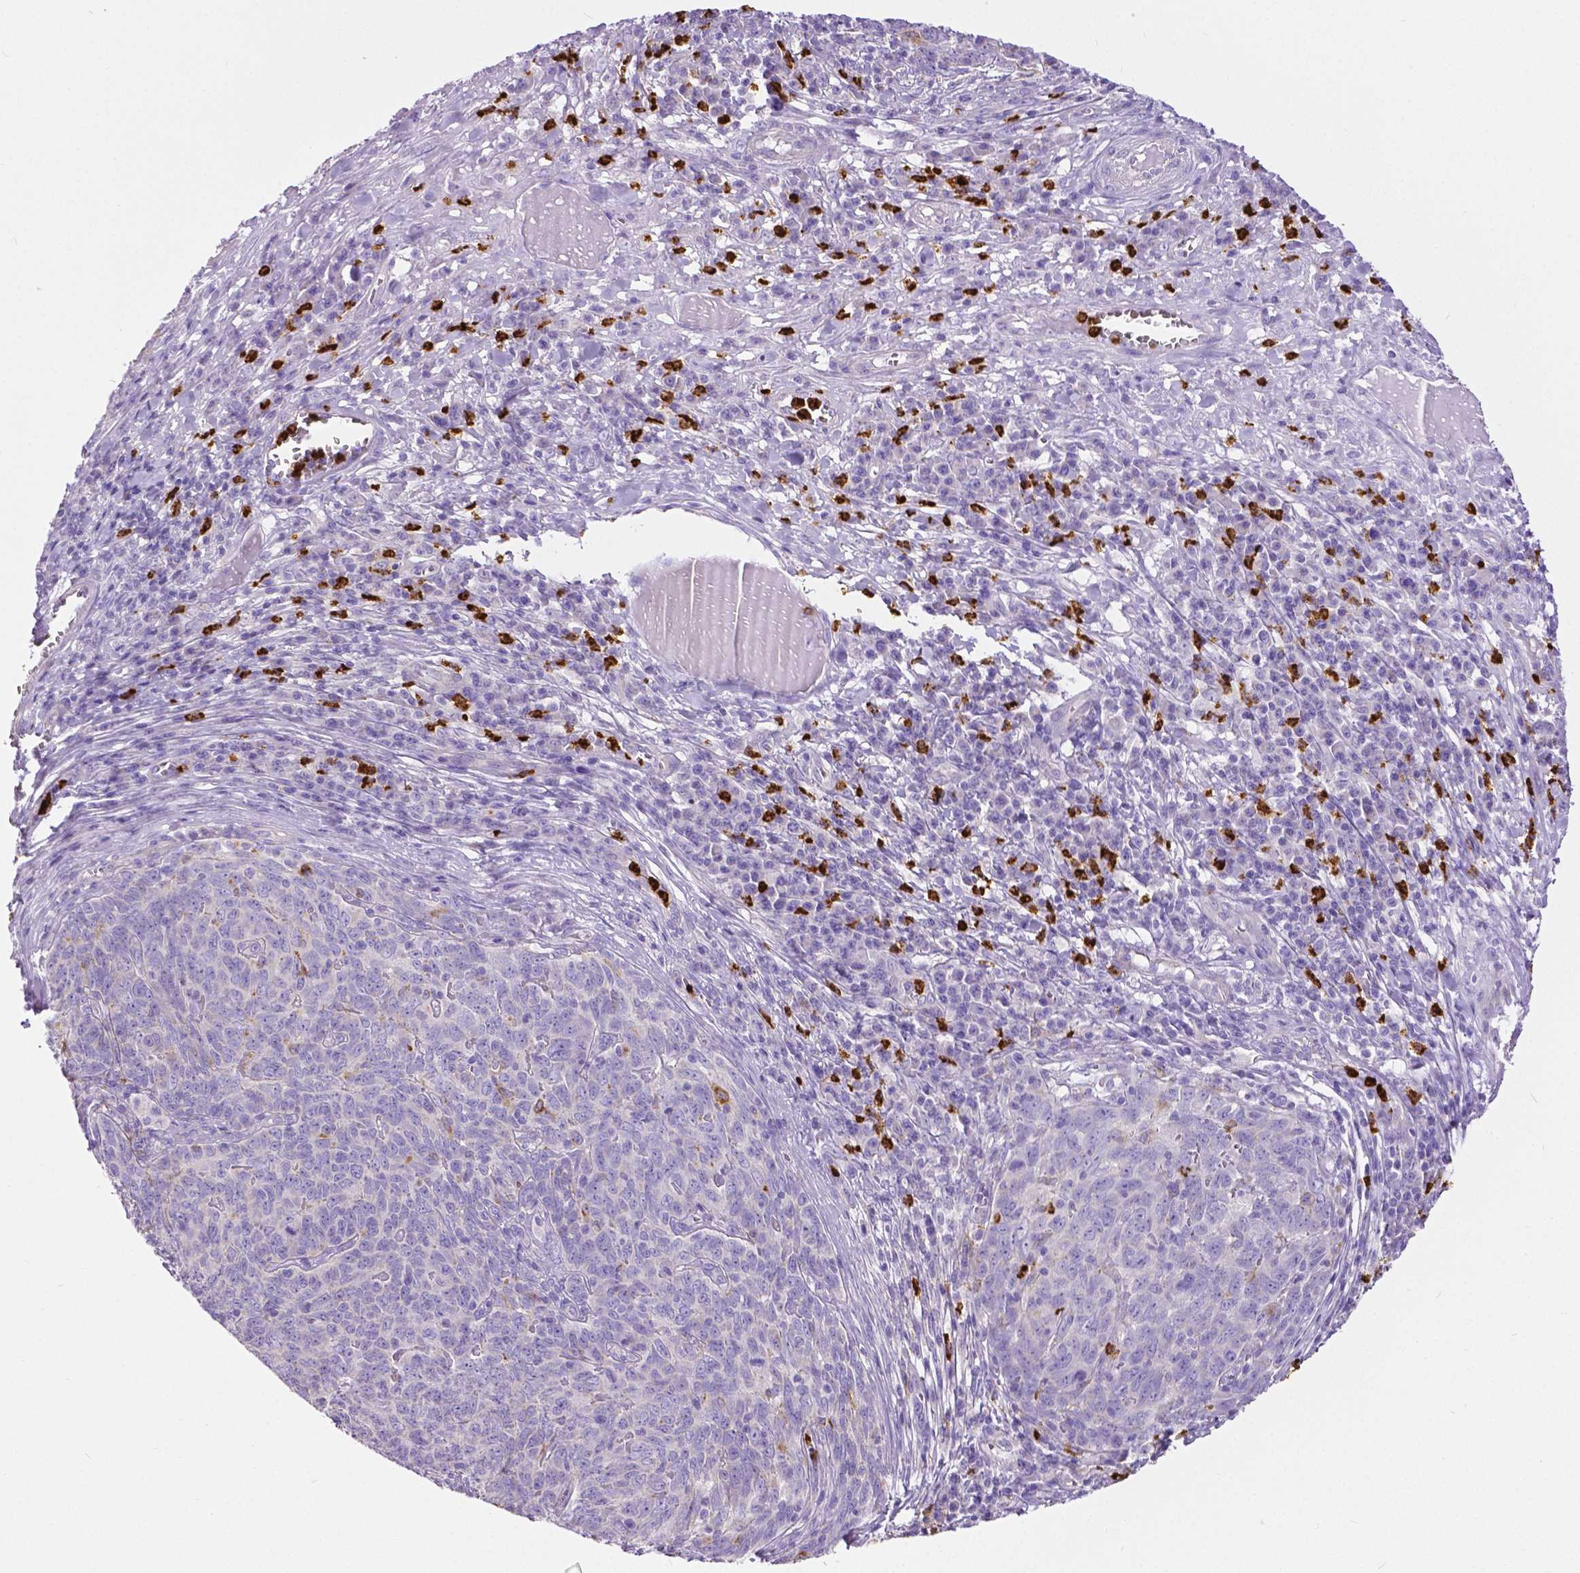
{"staining": {"intensity": "negative", "quantity": "none", "location": "none"}, "tissue": "skin cancer", "cell_type": "Tumor cells", "image_type": "cancer", "snomed": [{"axis": "morphology", "description": "Squamous cell carcinoma, NOS"}, {"axis": "topography", "description": "Skin"}, {"axis": "topography", "description": "Anal"}], "caption": "Human skin cancer stained for a protein using immunohistochemistry reveals no staining in tumor cells.", "gene": "MMP9", "patient": {"sex": "female", "age": 51}}